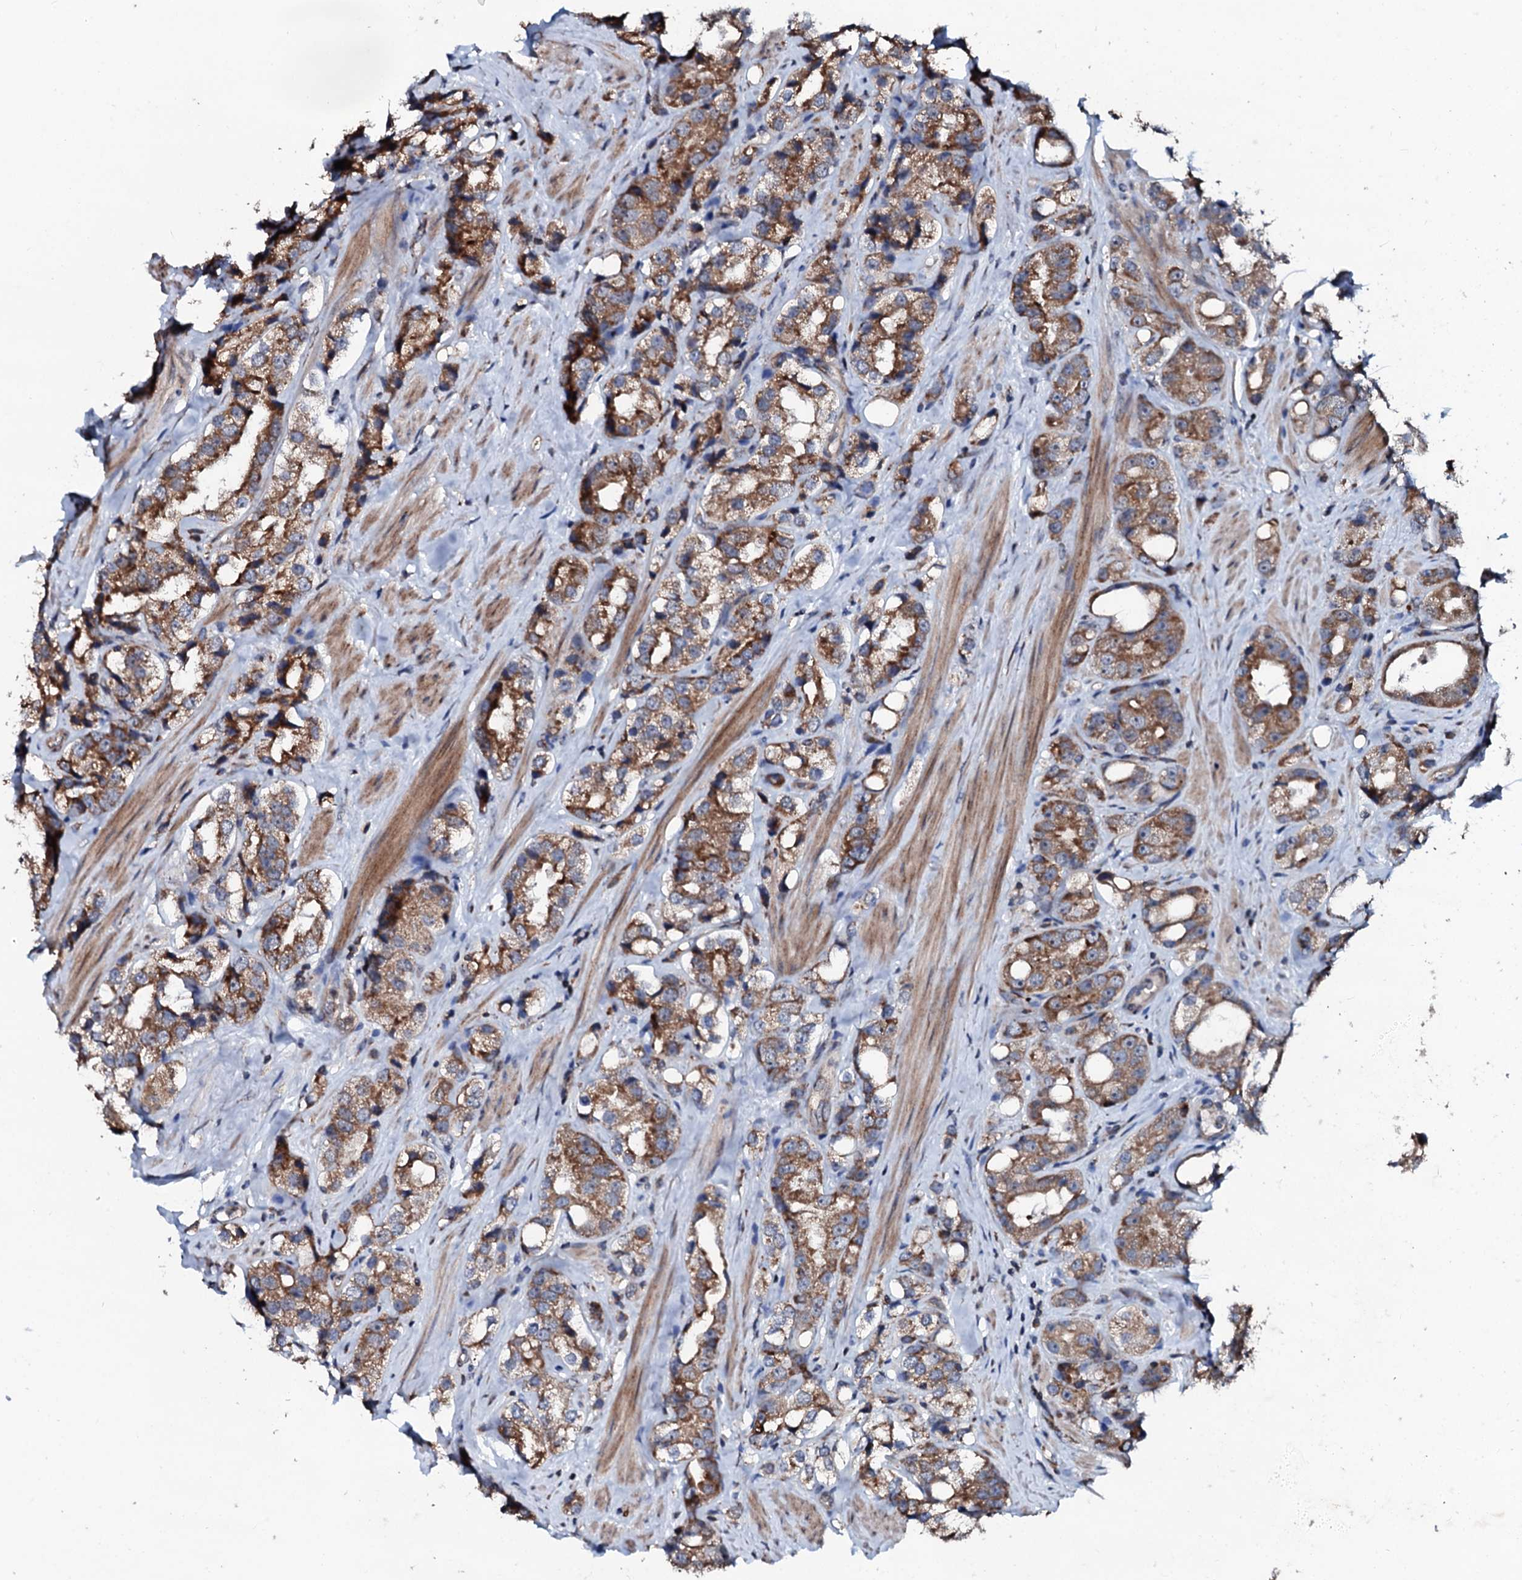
{"staining": {"intensity": "moderate", "quantity": ">75%", "location": "cytoplasmic/membranous"}, "tissue": "prostate cancer", "cell_type": "Tumor cells", "image_type": "cancer", "snomed": [{"axis": "morphology", "description": "Adenocarcinoma, NOS"}, {"axis": "topography", "description": "Prostate"}], "caption": "Adenocarcinoma (prostate) tissue displays moderate cytoplasmic/membranous expression in approximately >75% of tumor cells", "gene": "SDHAF2", "patient": {"sex": "male", "age": 79}}